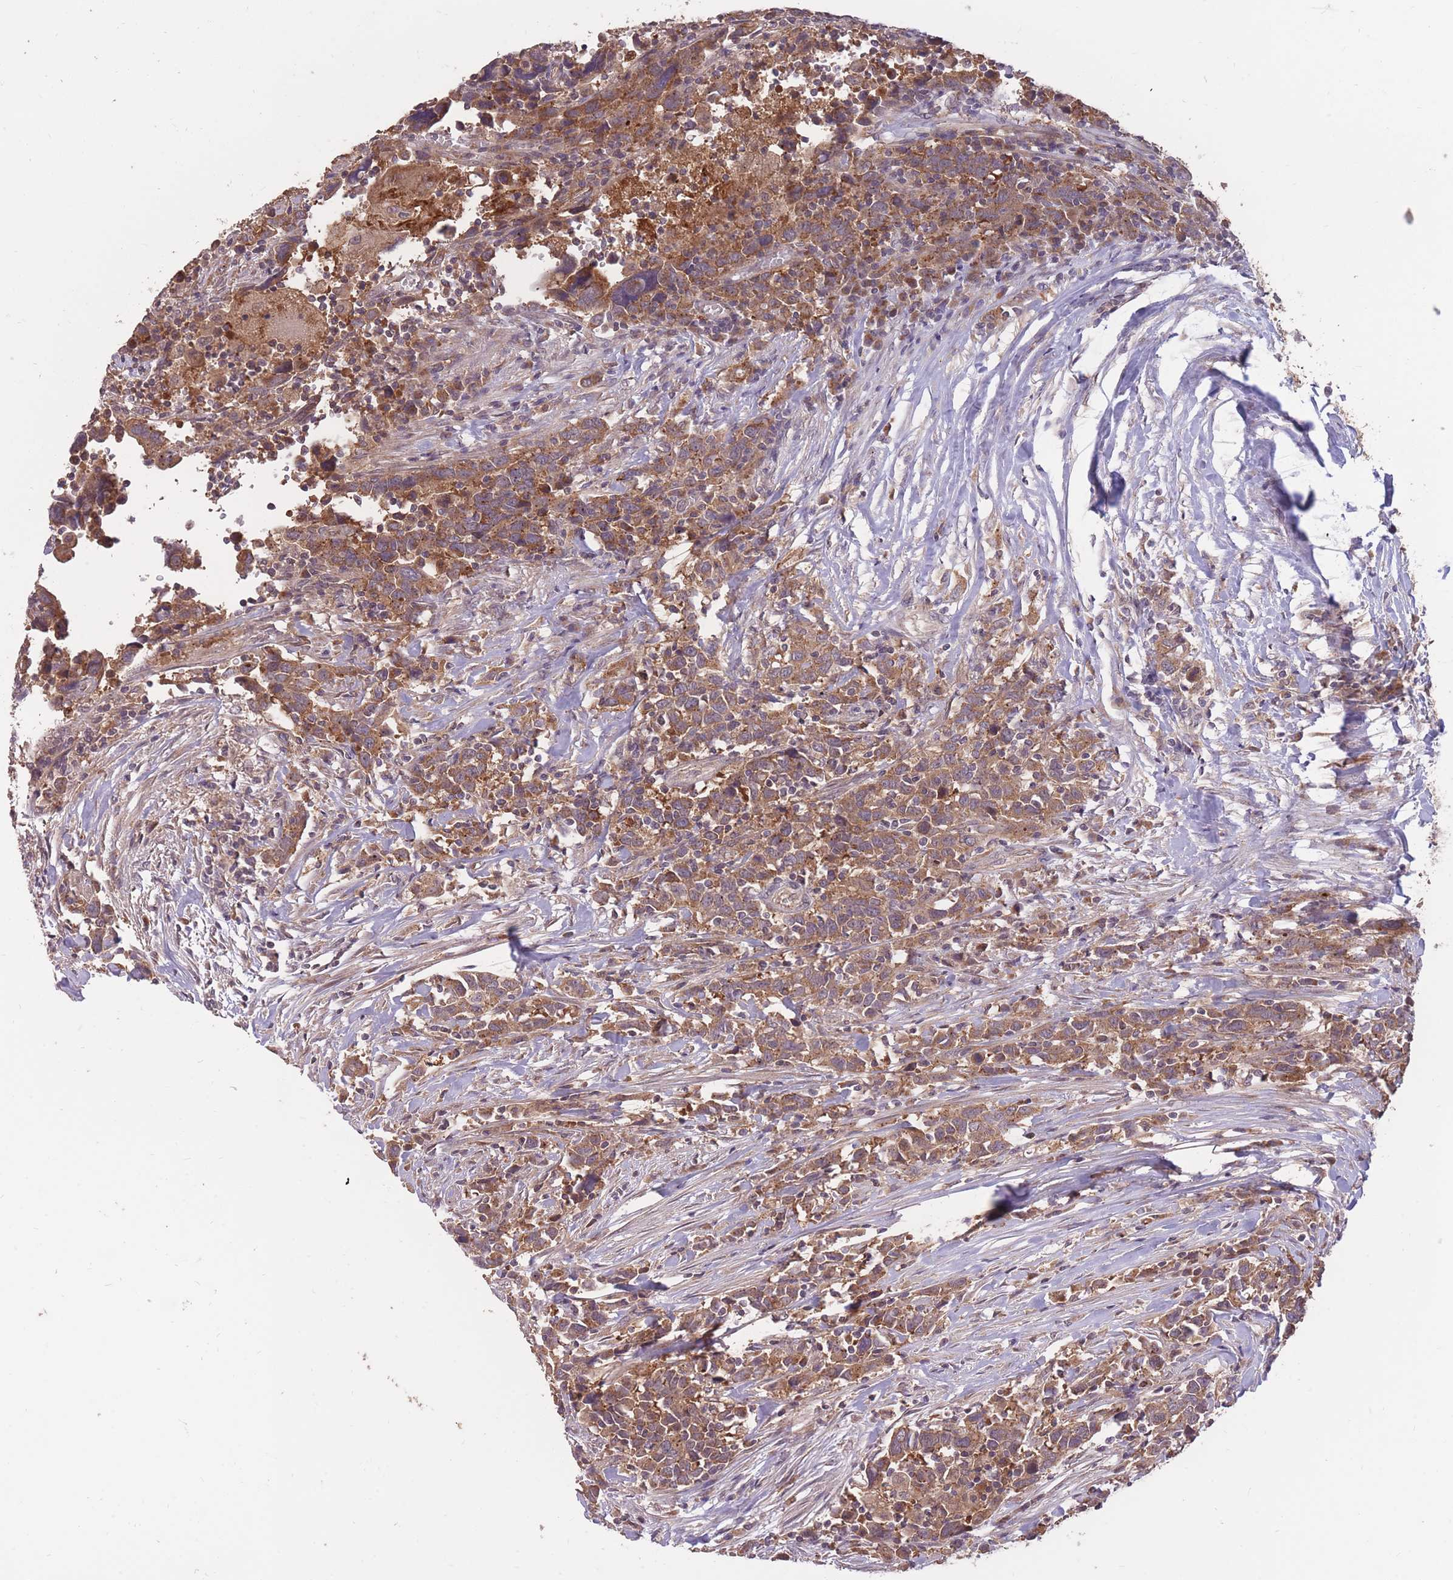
{"staining": {"intensity": "moderate", "quantity": ">75%", "location": "cytoplasmic/membranous"}, "tissue": "urothelial cancer", "cell_type": "Tumor cells", "image_type": "cancer", "snomed": [{"axis": "morphology", "description": "Urothelial carcinoma, High grade"}, {"axis": "topography", "description": "Urinary bladder"}], "caption": "Protein staining demonstrates moderate cytoplasmic/membranous expression in approximately >75% of tumor cells in high-grade urothelial carcinoma.", "gene": "IGF2BP2", "patient": {"sex": "male", "age": 61}}